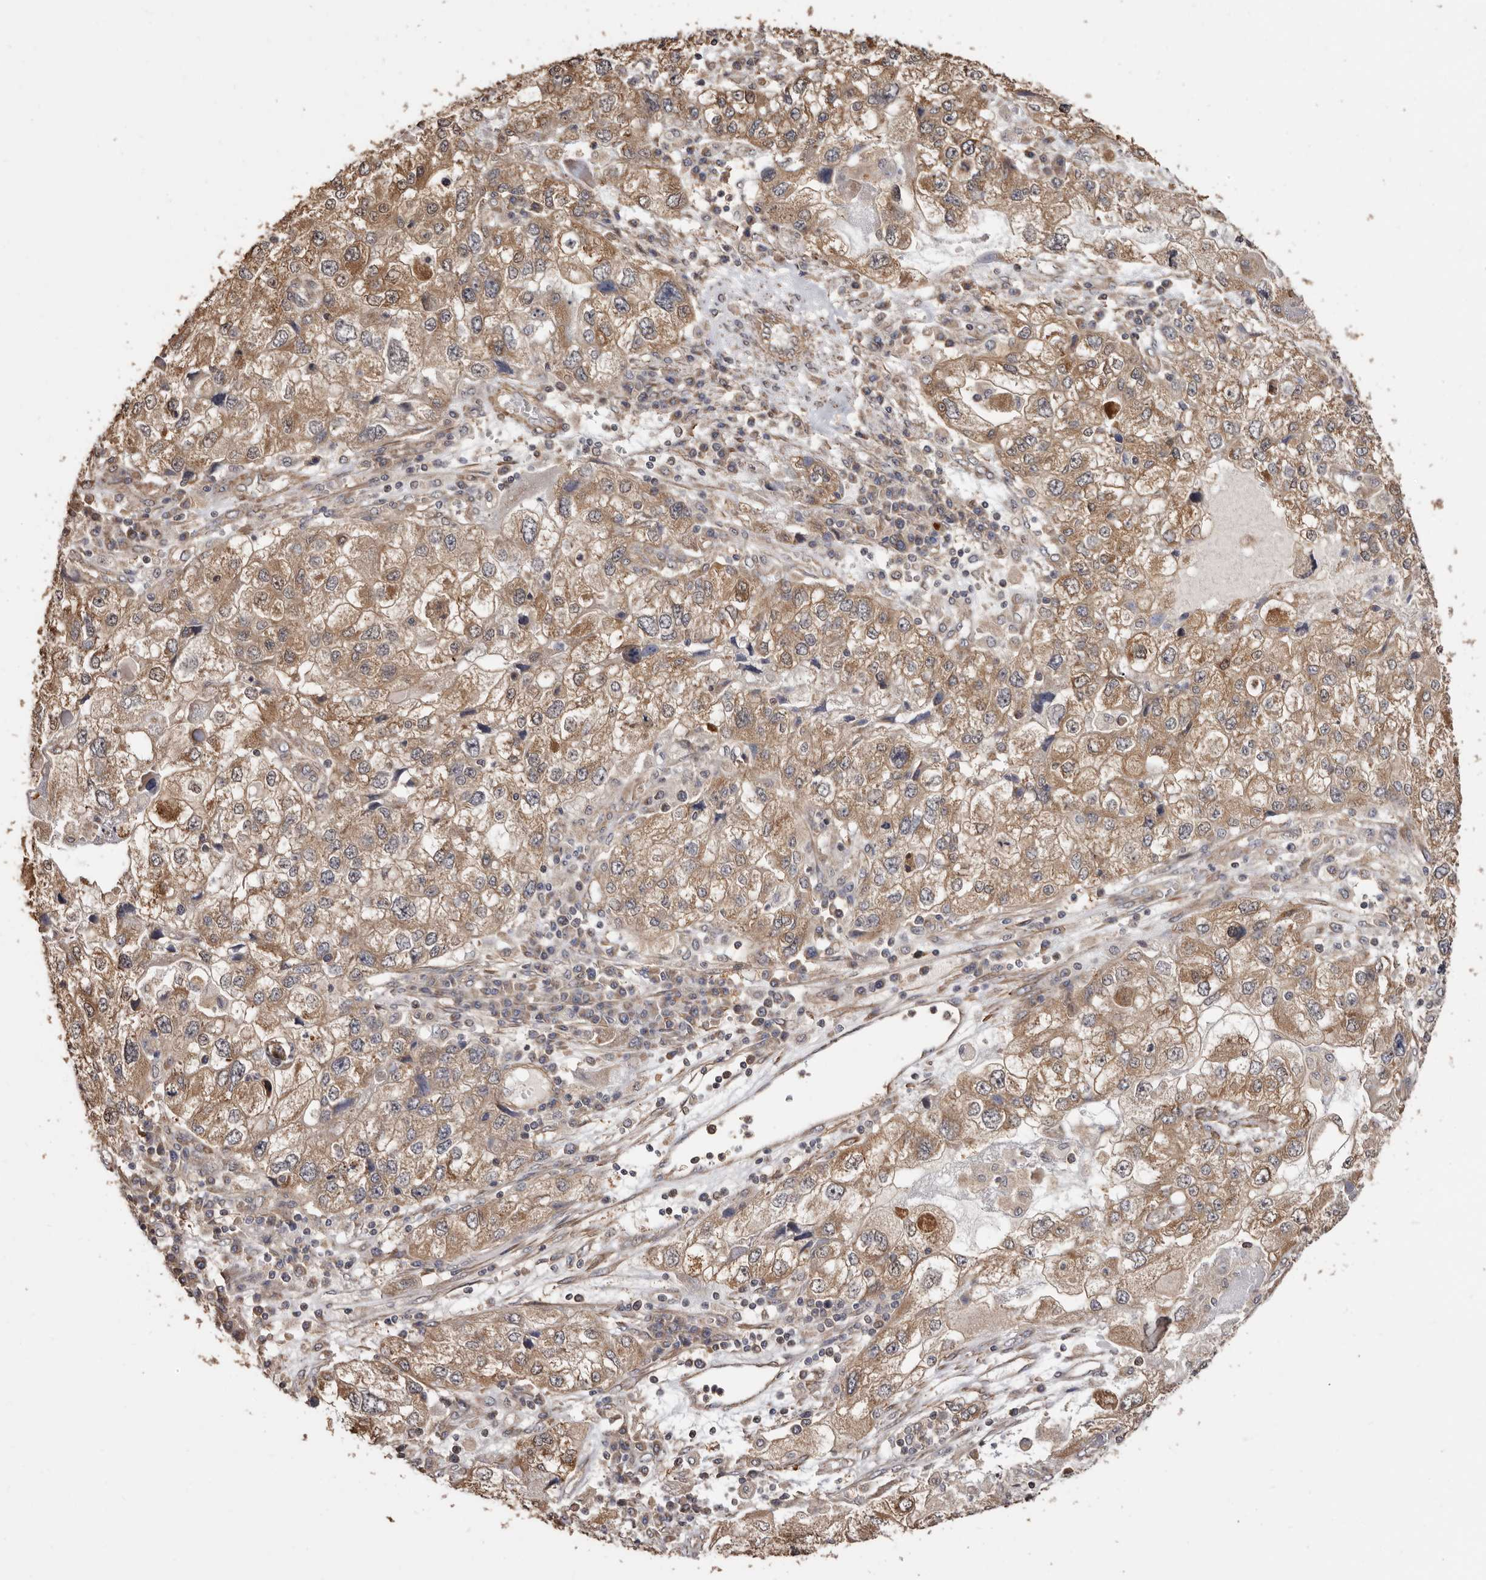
{"staining": {"intensity": "moderate", "quantity": ">75%", "location": "cytoplasmic/membranous"}, "tissue": "endometrial cancer", "cell_type": "Tumor cells", "image_type": "cancer", "snomed": [{"axis": "morphology", "description": "Adenocarcinoma, NOS"}, {"axis": "topography", "description": "Endometrium"}], "caption": "Immunohistochemistry of human endometrial adenocarcinoma exhibits medium levels of moderate cytoplasmic/membranous positivity in approximately >75% of tumor cells. (Stains: DAB (3,3'-diaminobenzidine) in brown, nuclei in blue, Microscopy: brightfield microscopy at high magnification).", "gene": "COQ8B", "patient": {"sex": "female", "age": 49}}